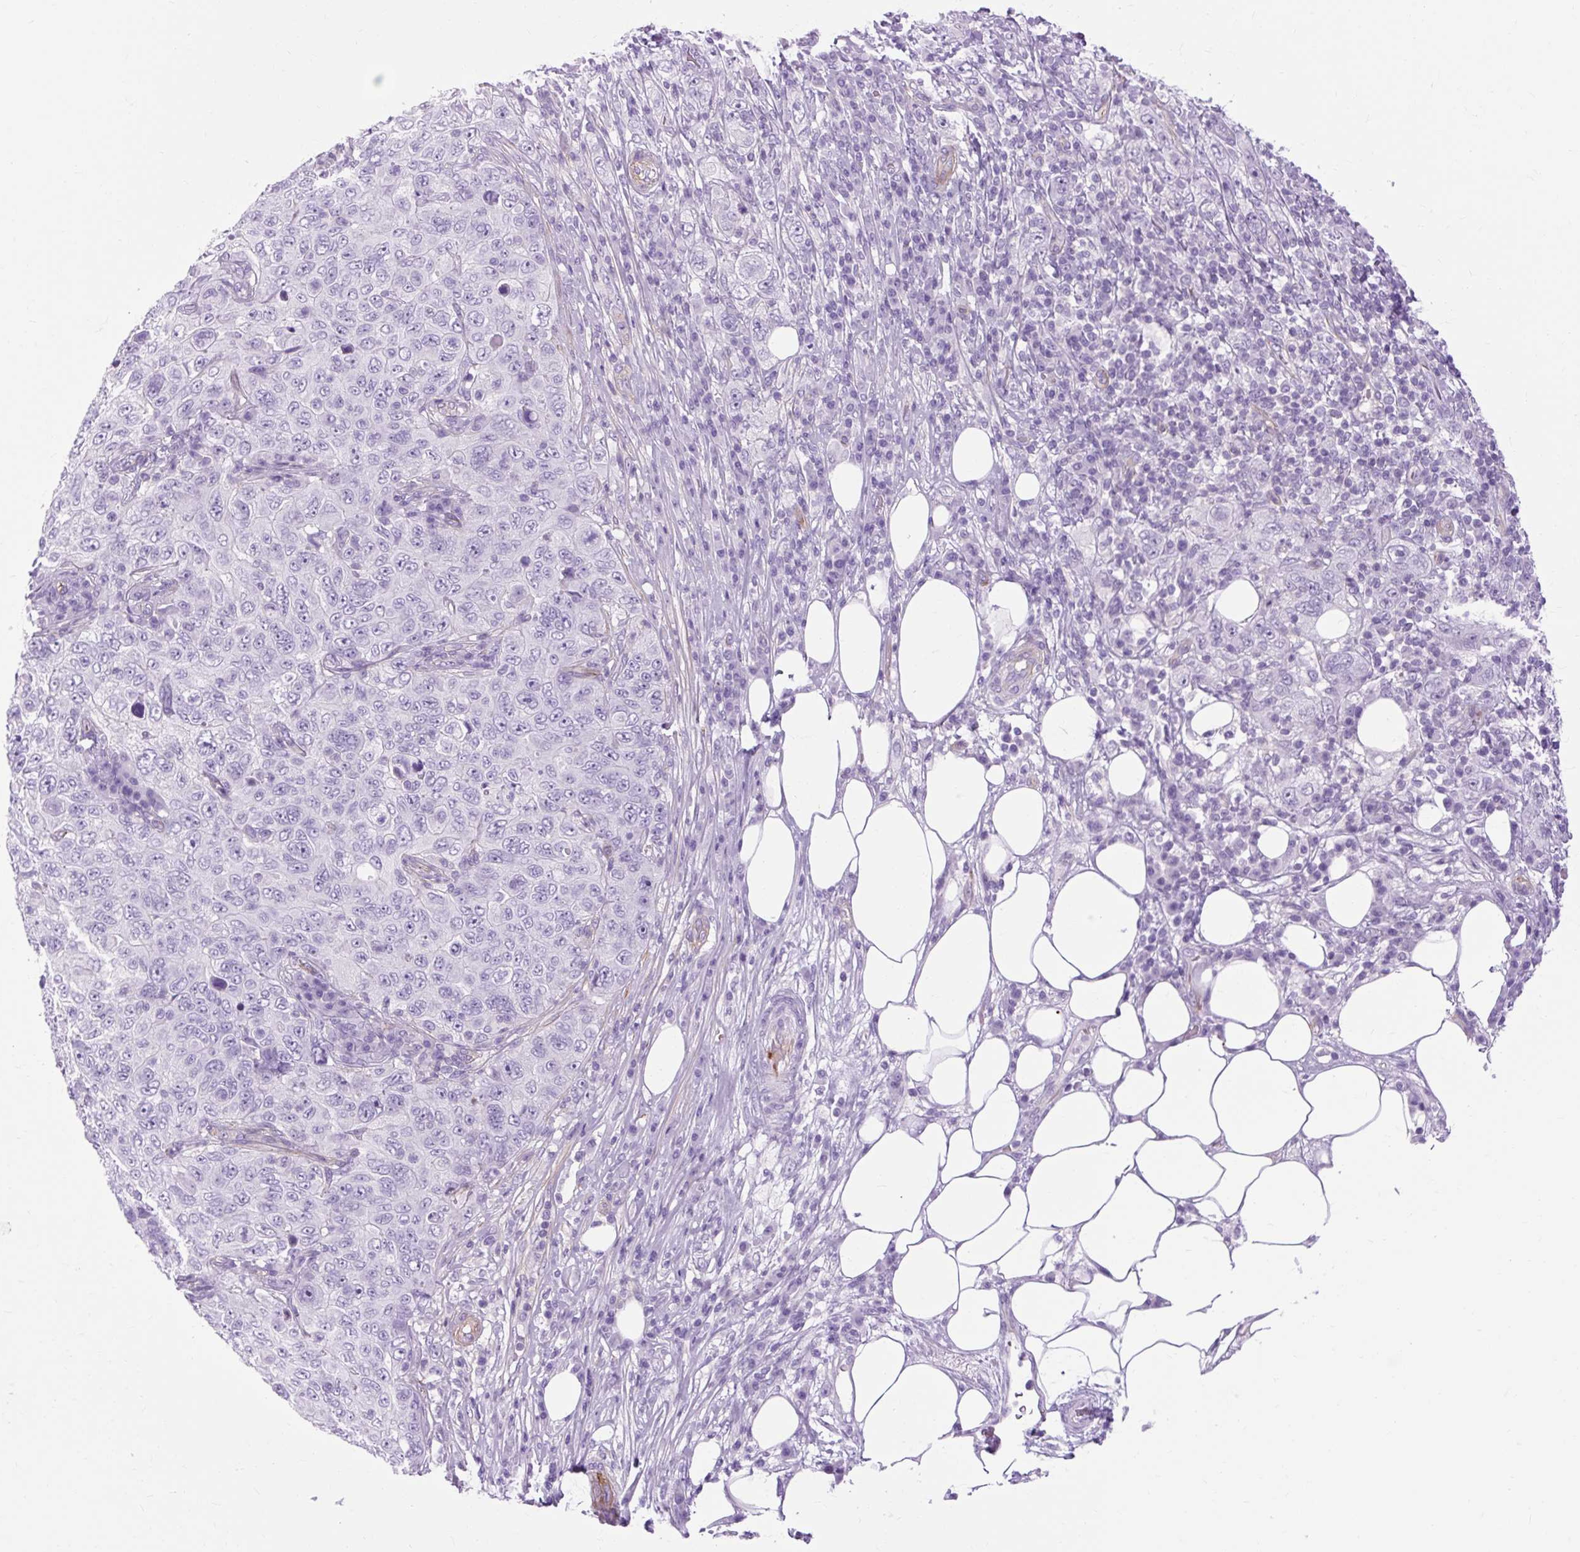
{"staining": {"intensity": "negative", "quantity": "none", "location": "none"}, "tissue": "pancreatic cancer", "cell_type": "Tumor cells", "image_type": "cancer", "snomed": [{"axis": "morphology", "description": "Adenocarcinoma, NOS"}, {"axis": "topography", "description": "Pancreas"}], "caption": "Tumor cells show no significant protein expression in adenocarcinoma (pancreatic).", "gene": "OOEP", "patient": {"sex": "male", "age": 68}}